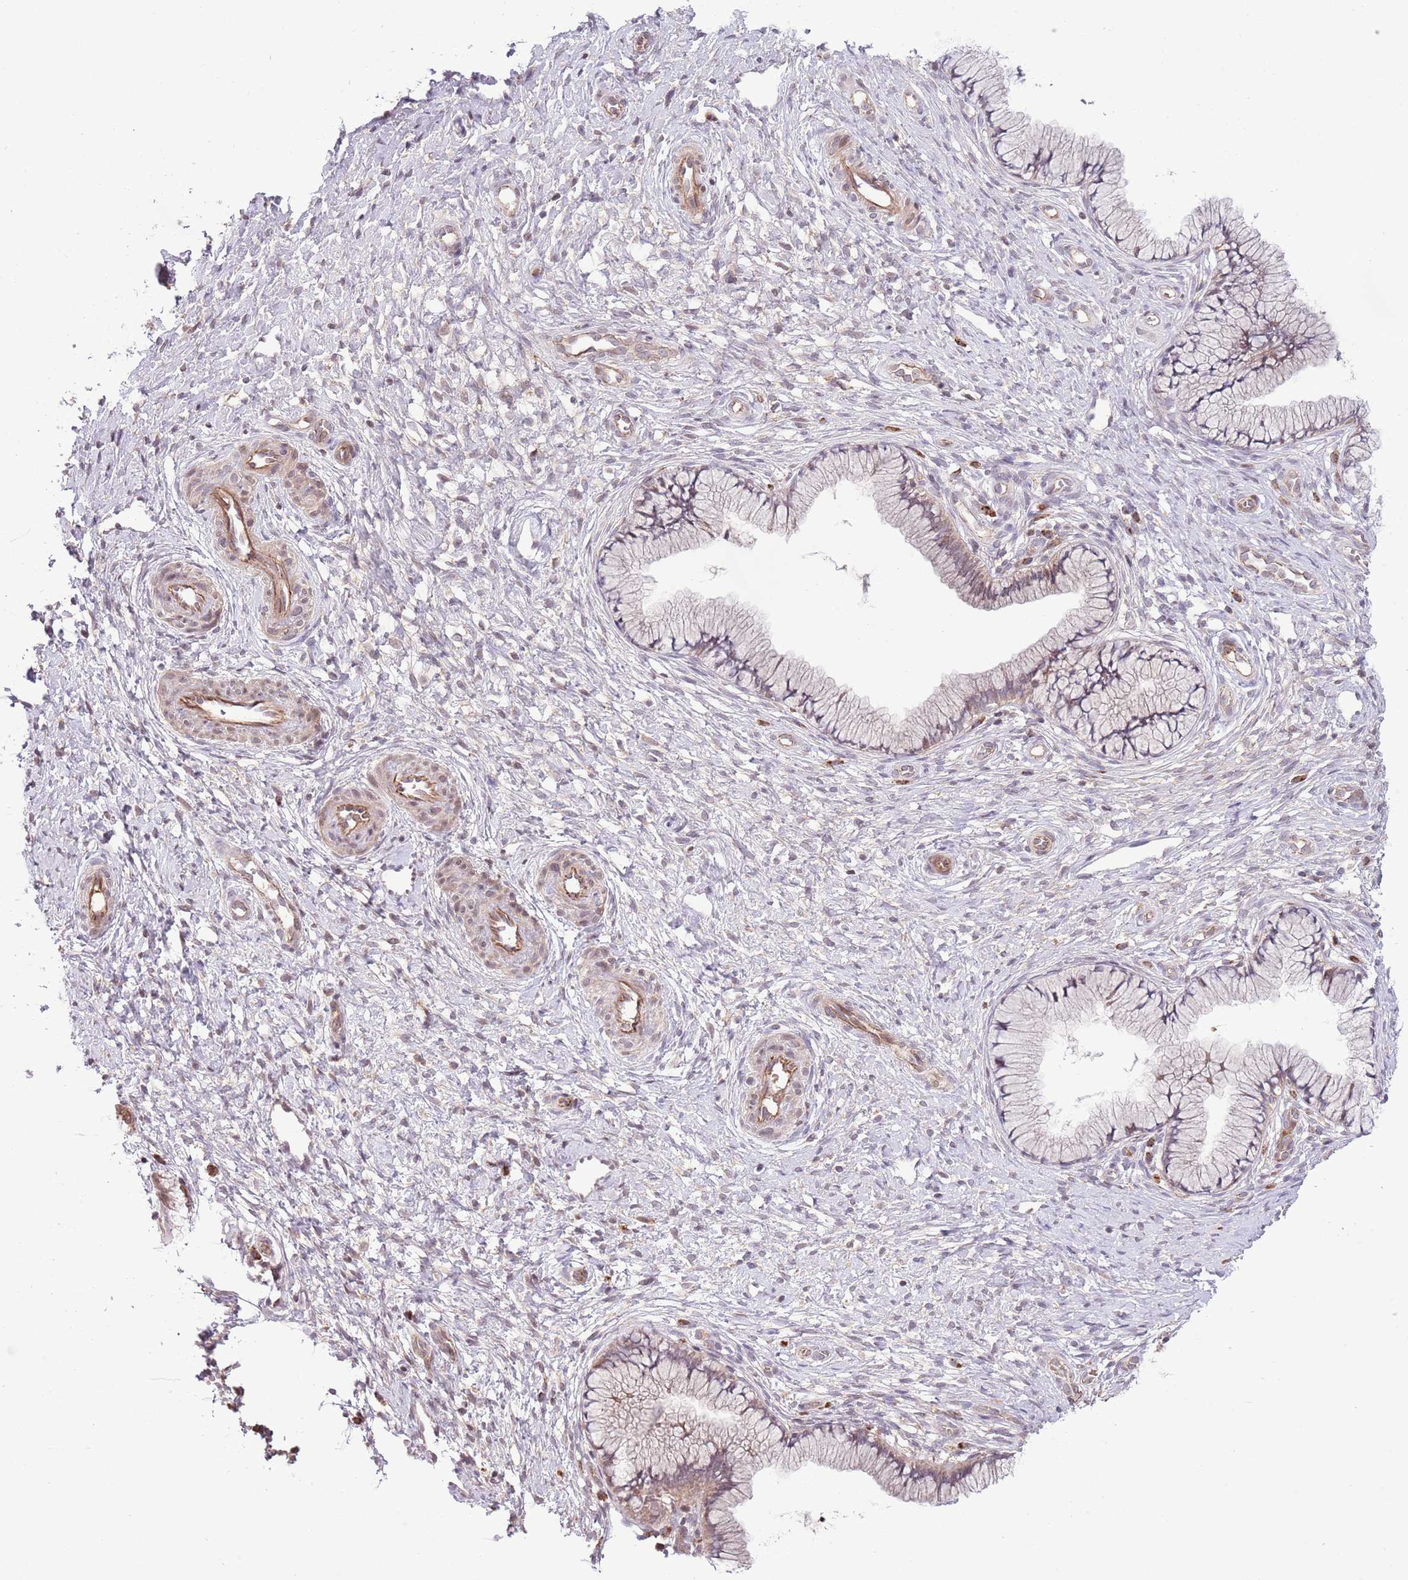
{"staining": {"intensity": "weak", "quantity": "25%-75%", "location": "cytoplasmic/membranous,nuclear"}, "tissue": "cervix", "cell_type": "Glandular cells", "image_type": "normal", "snomed": [{"axis": "morphology", "description": "Normal tissue, NOS"}, {"axis": "topography", "description": "Cervix"}], "caption": "Cervix stained for a protein reveals weak cytoplasmic/membranous,nuclear positivity in glandular cells. Using DAB (3,3'-diaminobenzidine) (brown) and hematoxylin (blue) stains, captured at high magnification using brightfield microscopy.", "gene": "DPP10", "patient": {"sex": "female", "age": 36}}